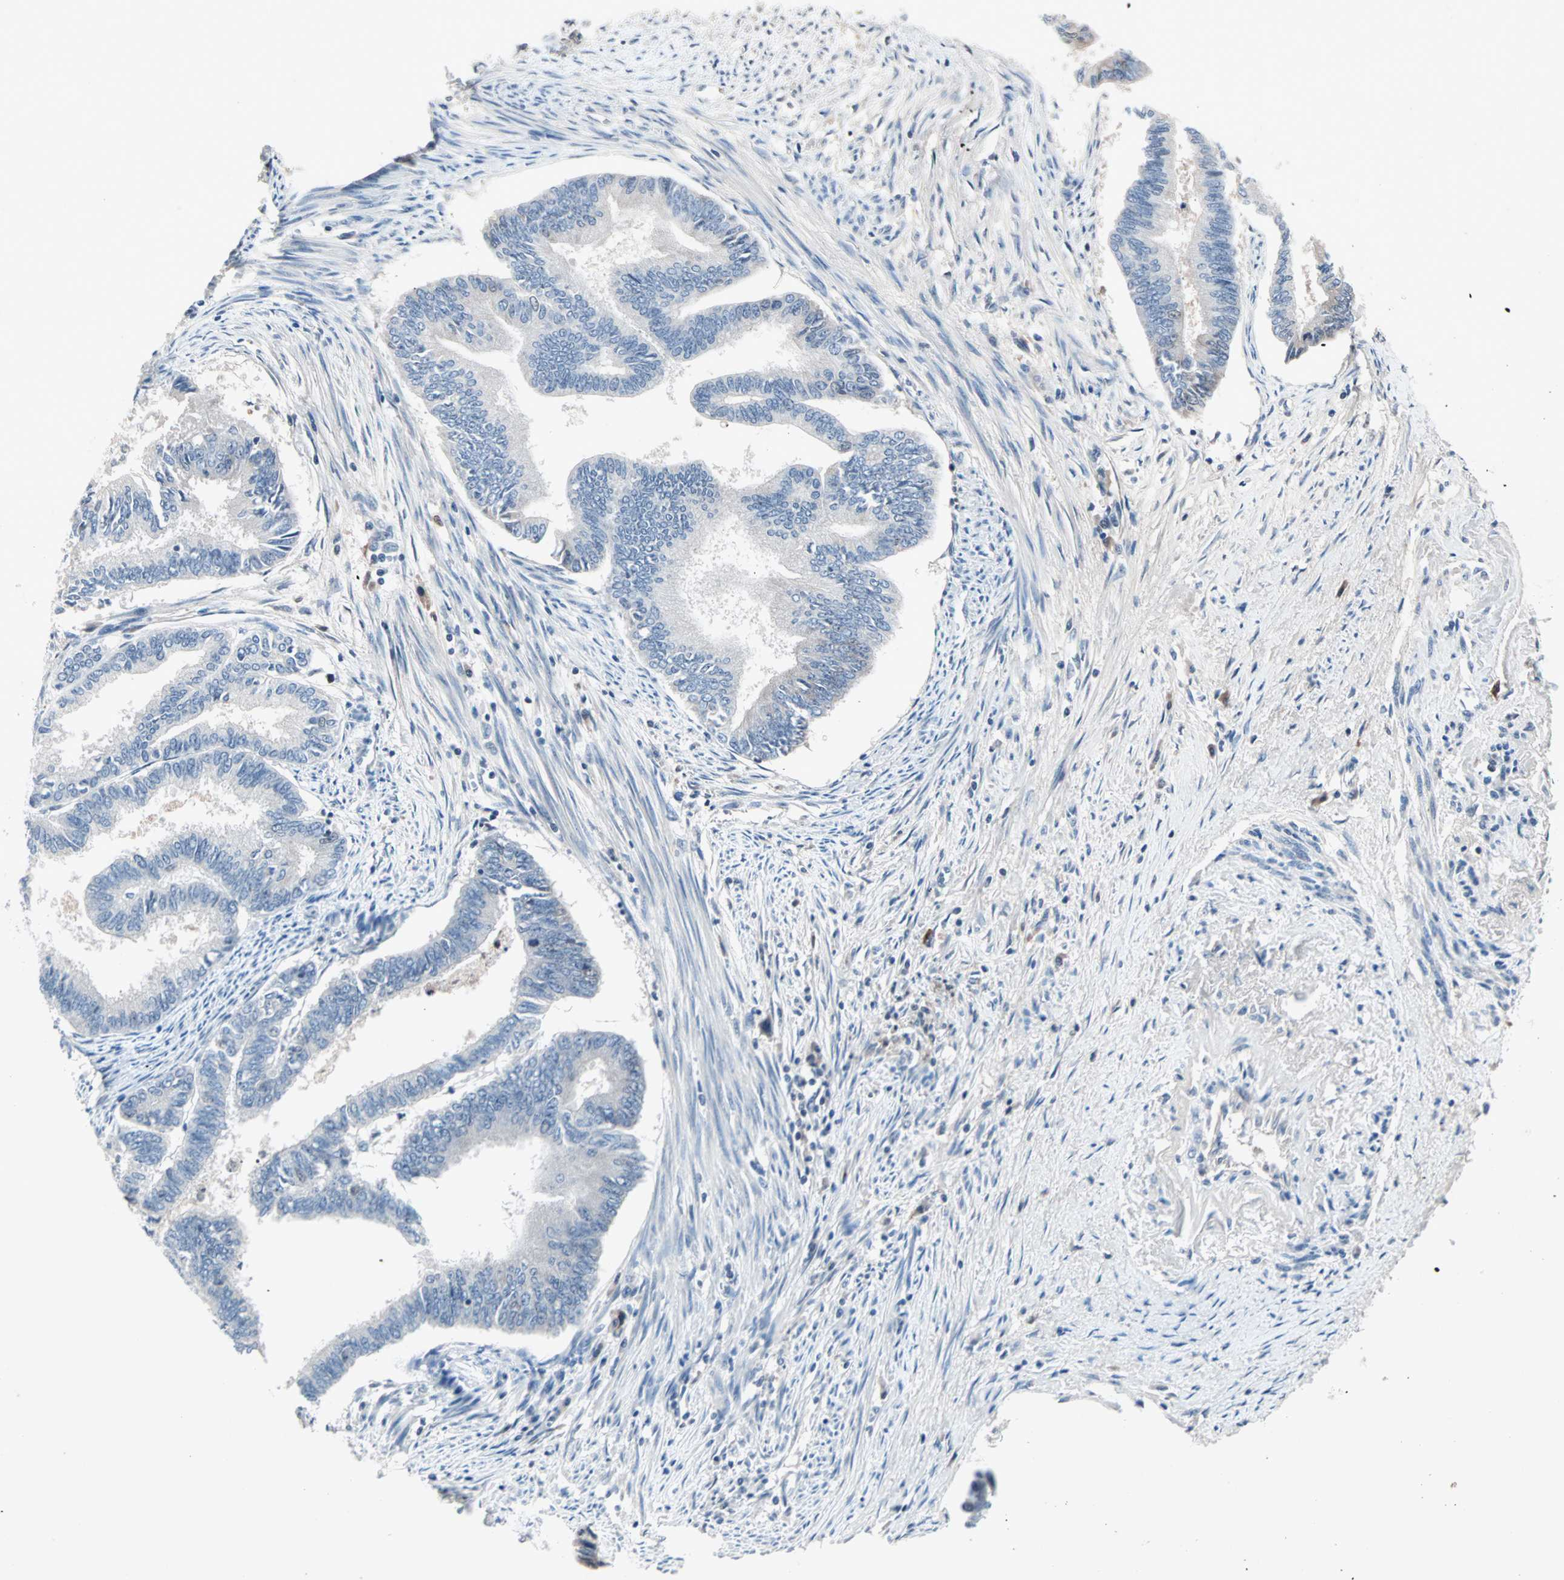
{"staining": {"intensity": "negative", "quantity": "none", "location": "none"}, "tissue": "endometrial cancer", "cell_type": "Tumor cells", "image_type": "cancer", "snomed": [{"axis": "morphology", "description": "Adenocarcinoma, NOS"}, {"axis": "topography", "description": "Endometrium"}], "caption": "An image of human endometrial adenocarcinoma is negative for staining in tumor cells.", "gene": "CCNE2", "patient": {"sex": "female", "age": 86}}